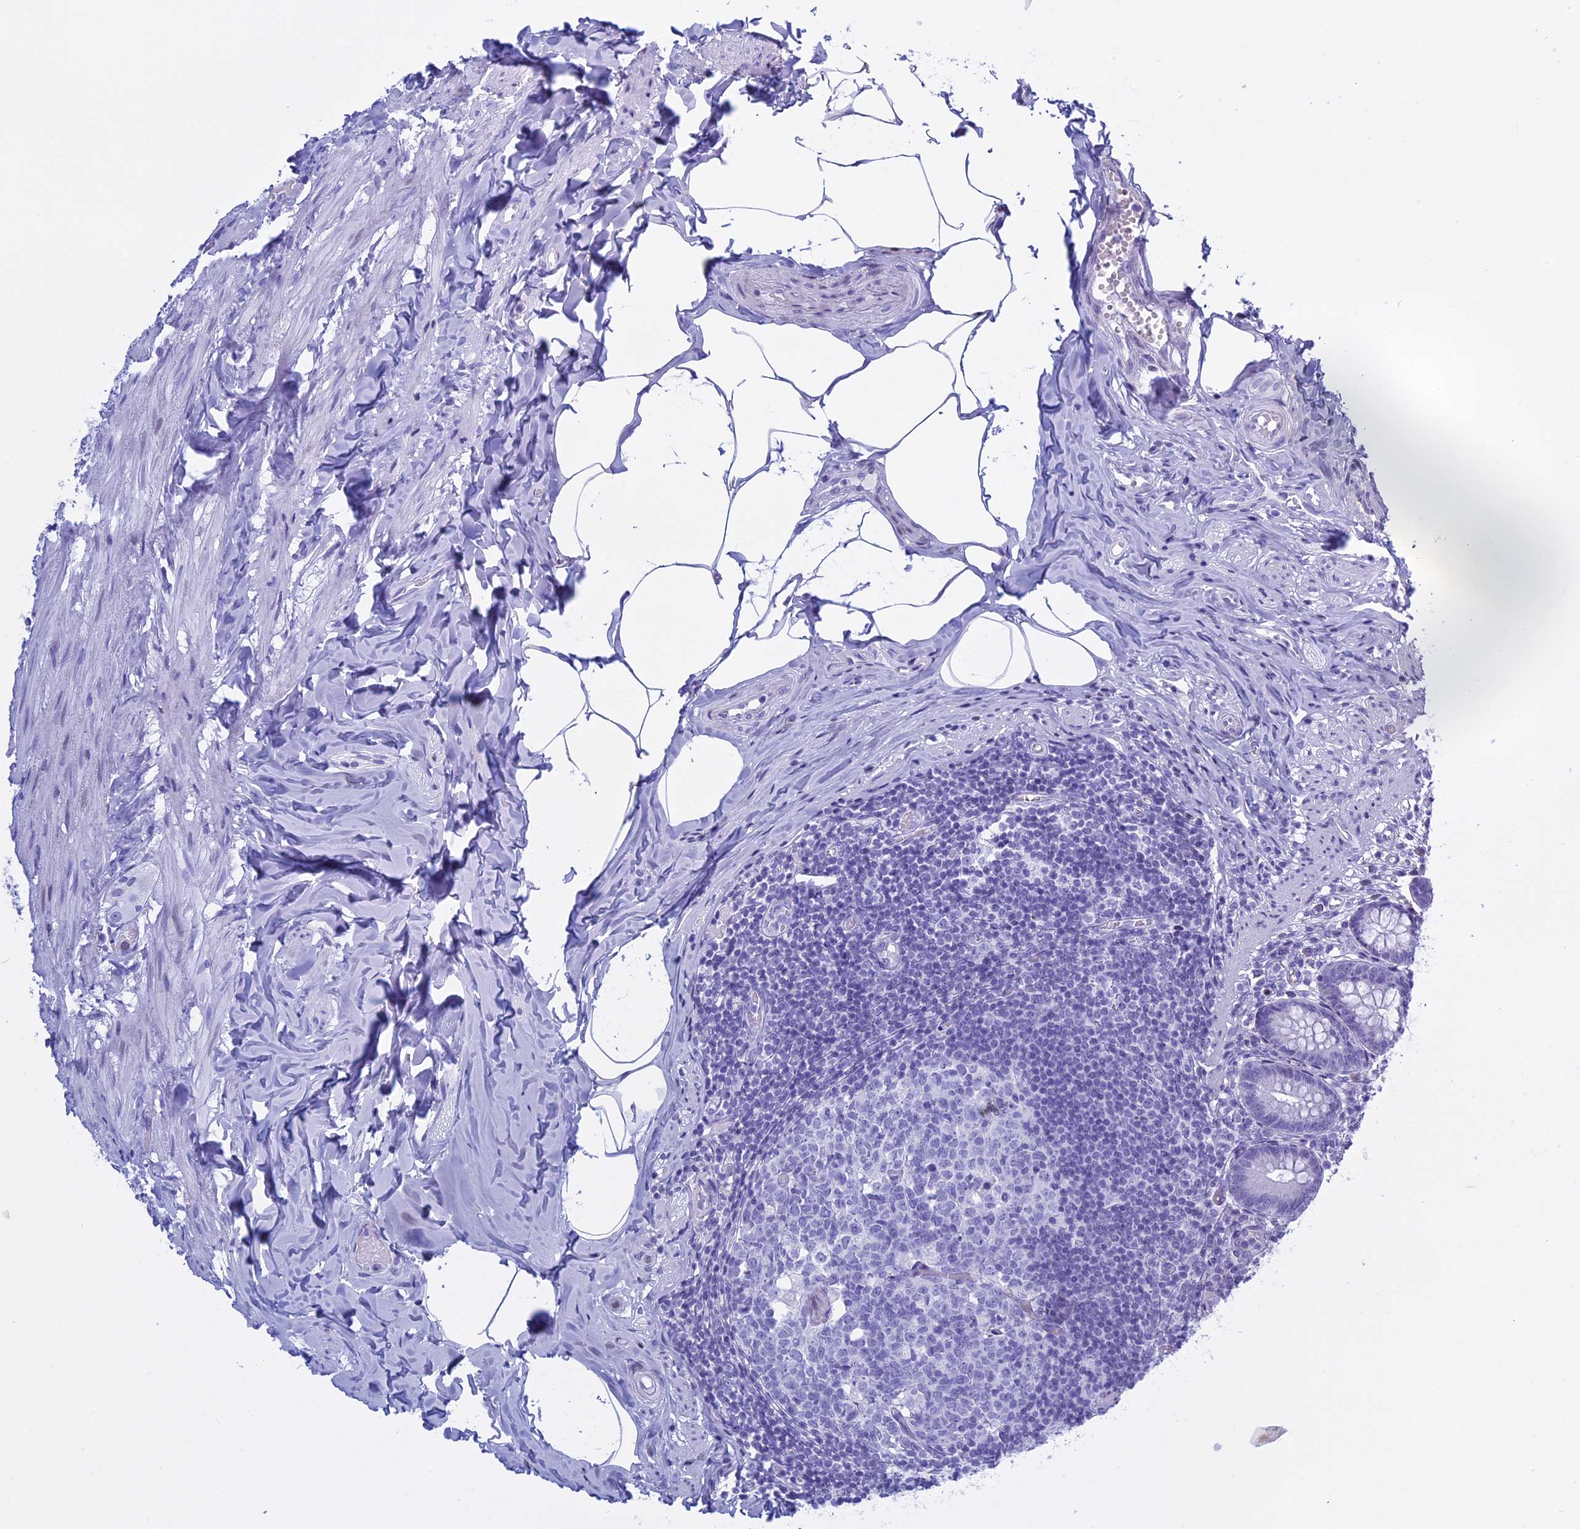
{"staining": {"intensity": "moderate", "quantity": "<25%", "location": "nuclear"}, "tissue": "appendix", "cell_type": "Glandular cells", "image_type": "normal", "snomed": [{"axis": "morphology", "description": "Normal tissue, NOS"}, {"axis": "topography", "description": "Appendix"}], "caption": "Appendix stained with DAB immunohistochemistry (IHC) exhibits low levels of moderate nuclear expression in approximately <25% of glandular cells.", "gene": "KCTD21", "patient": {"sex": "male", "age": 55}}